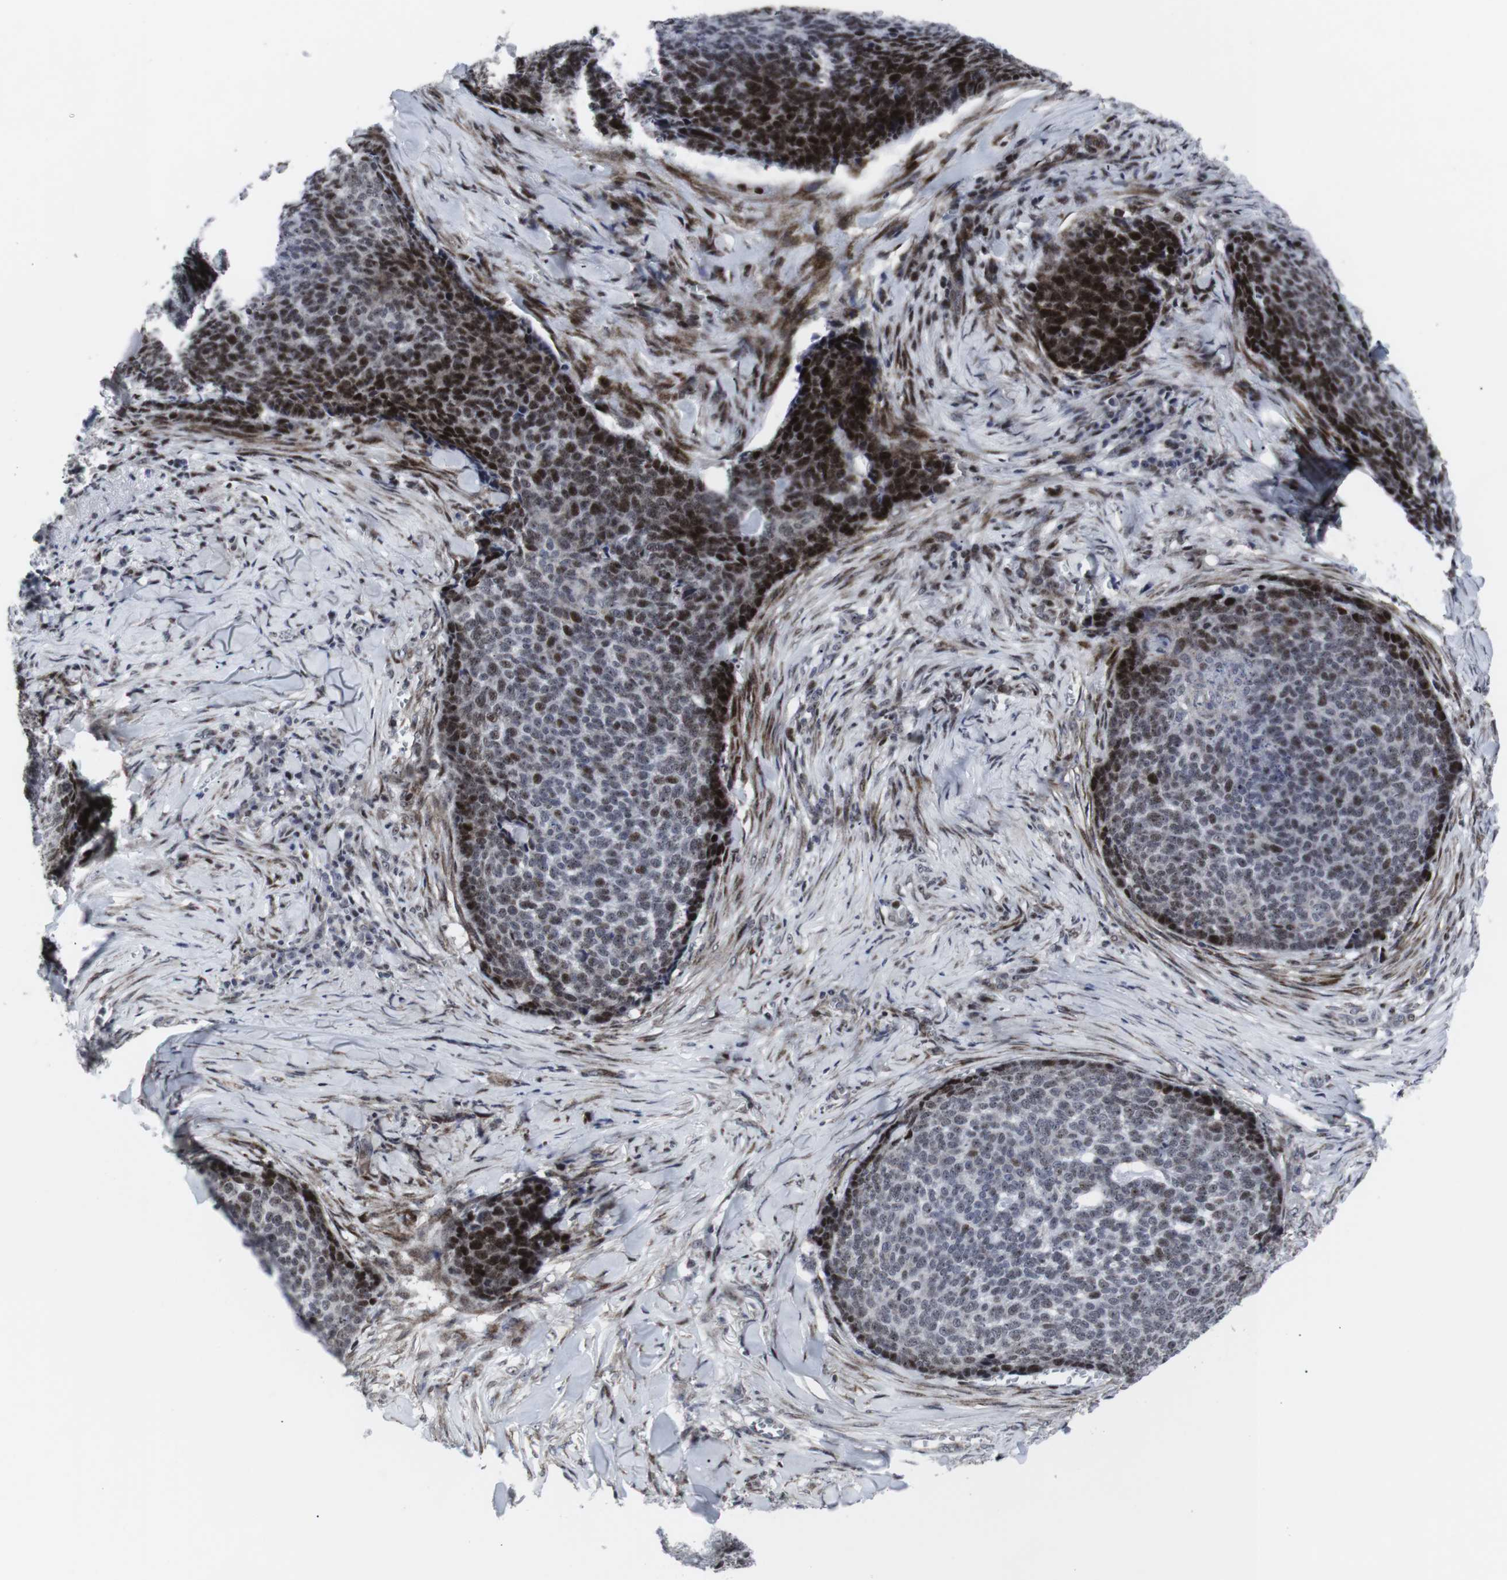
{"staining": {"intensity": "strong", "quantity": "25%-75%", "location": "nuclear"}, "tissue": "skin cancer", "cell_type": "Tumor cells", "image_type": "cancer", "snomed": [{"axis": "morphology", "description": "Basal cell carcinoma"}, {"axis": "topography", "description": "Skin"}], "caption": "Skin cancer (basal cell carcinoma) stained for a protein displays strong nuclear positivity in tumor cells.", "gene": "MLH1", "patient": {"sex": "male", "age": 84}}